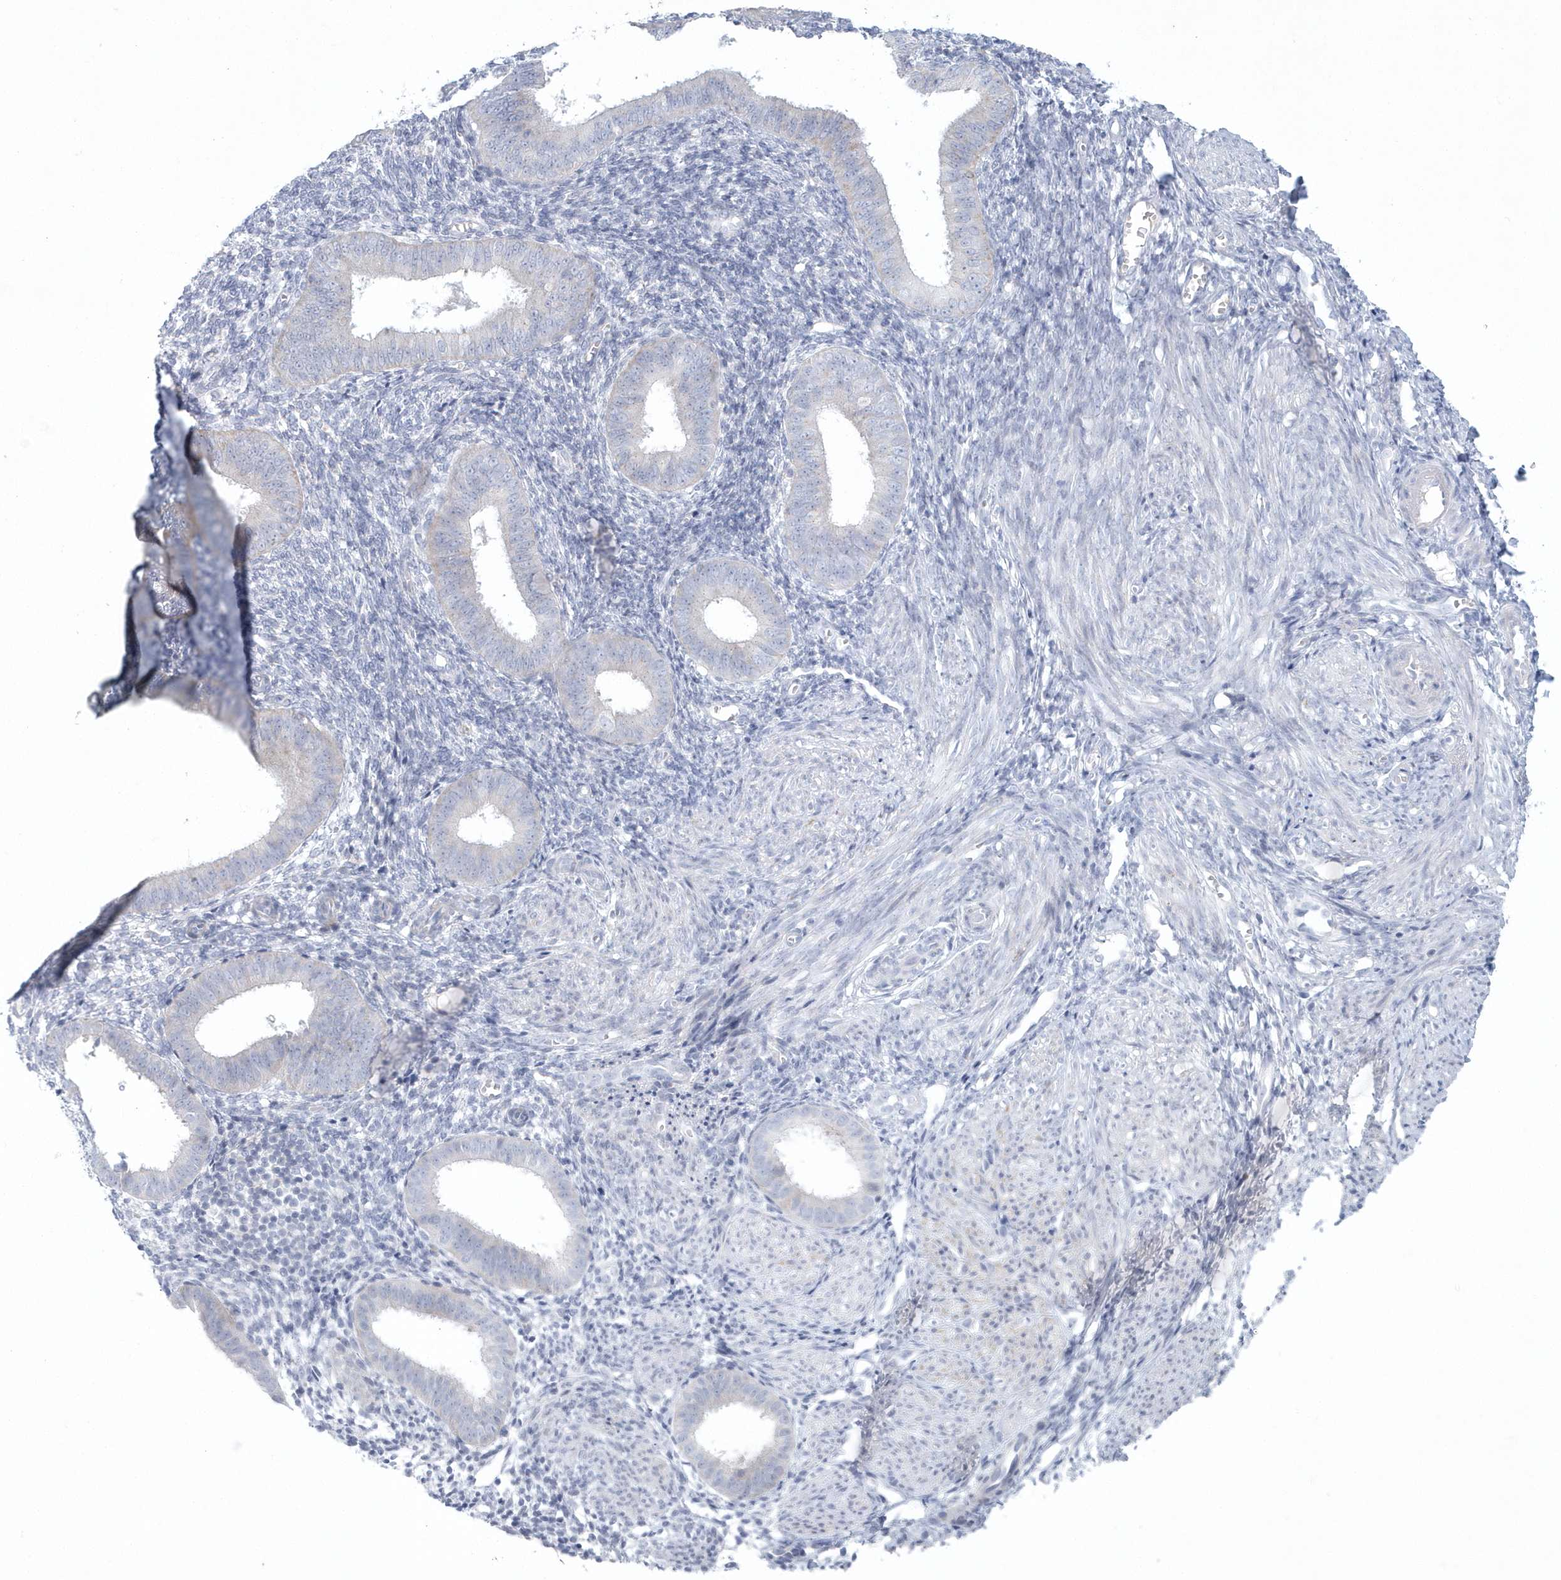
{"staining": {"intensity": "negative", "quantity": "none", "location": "none"}, "tissue": "endometrium", "cell_type": "Cells in endometrial stroma", "image_type": "normal", "snomed": [{"axis": "morphology", "description": "Normal tissue, NOS"}, {"axis": "topography", "description": "Uterus"}, {"axis": "topography", "description": "Endometrium"}], "caption": "Photomicrograph shows no significant protein expression in cells in endometrial stroma of normal endometrium. (Brightfield microscopy of DAB immunohistochemistry at high magnification).", "gene": "NIPAL1", "patient": {"sex": "female", "age": 48}}